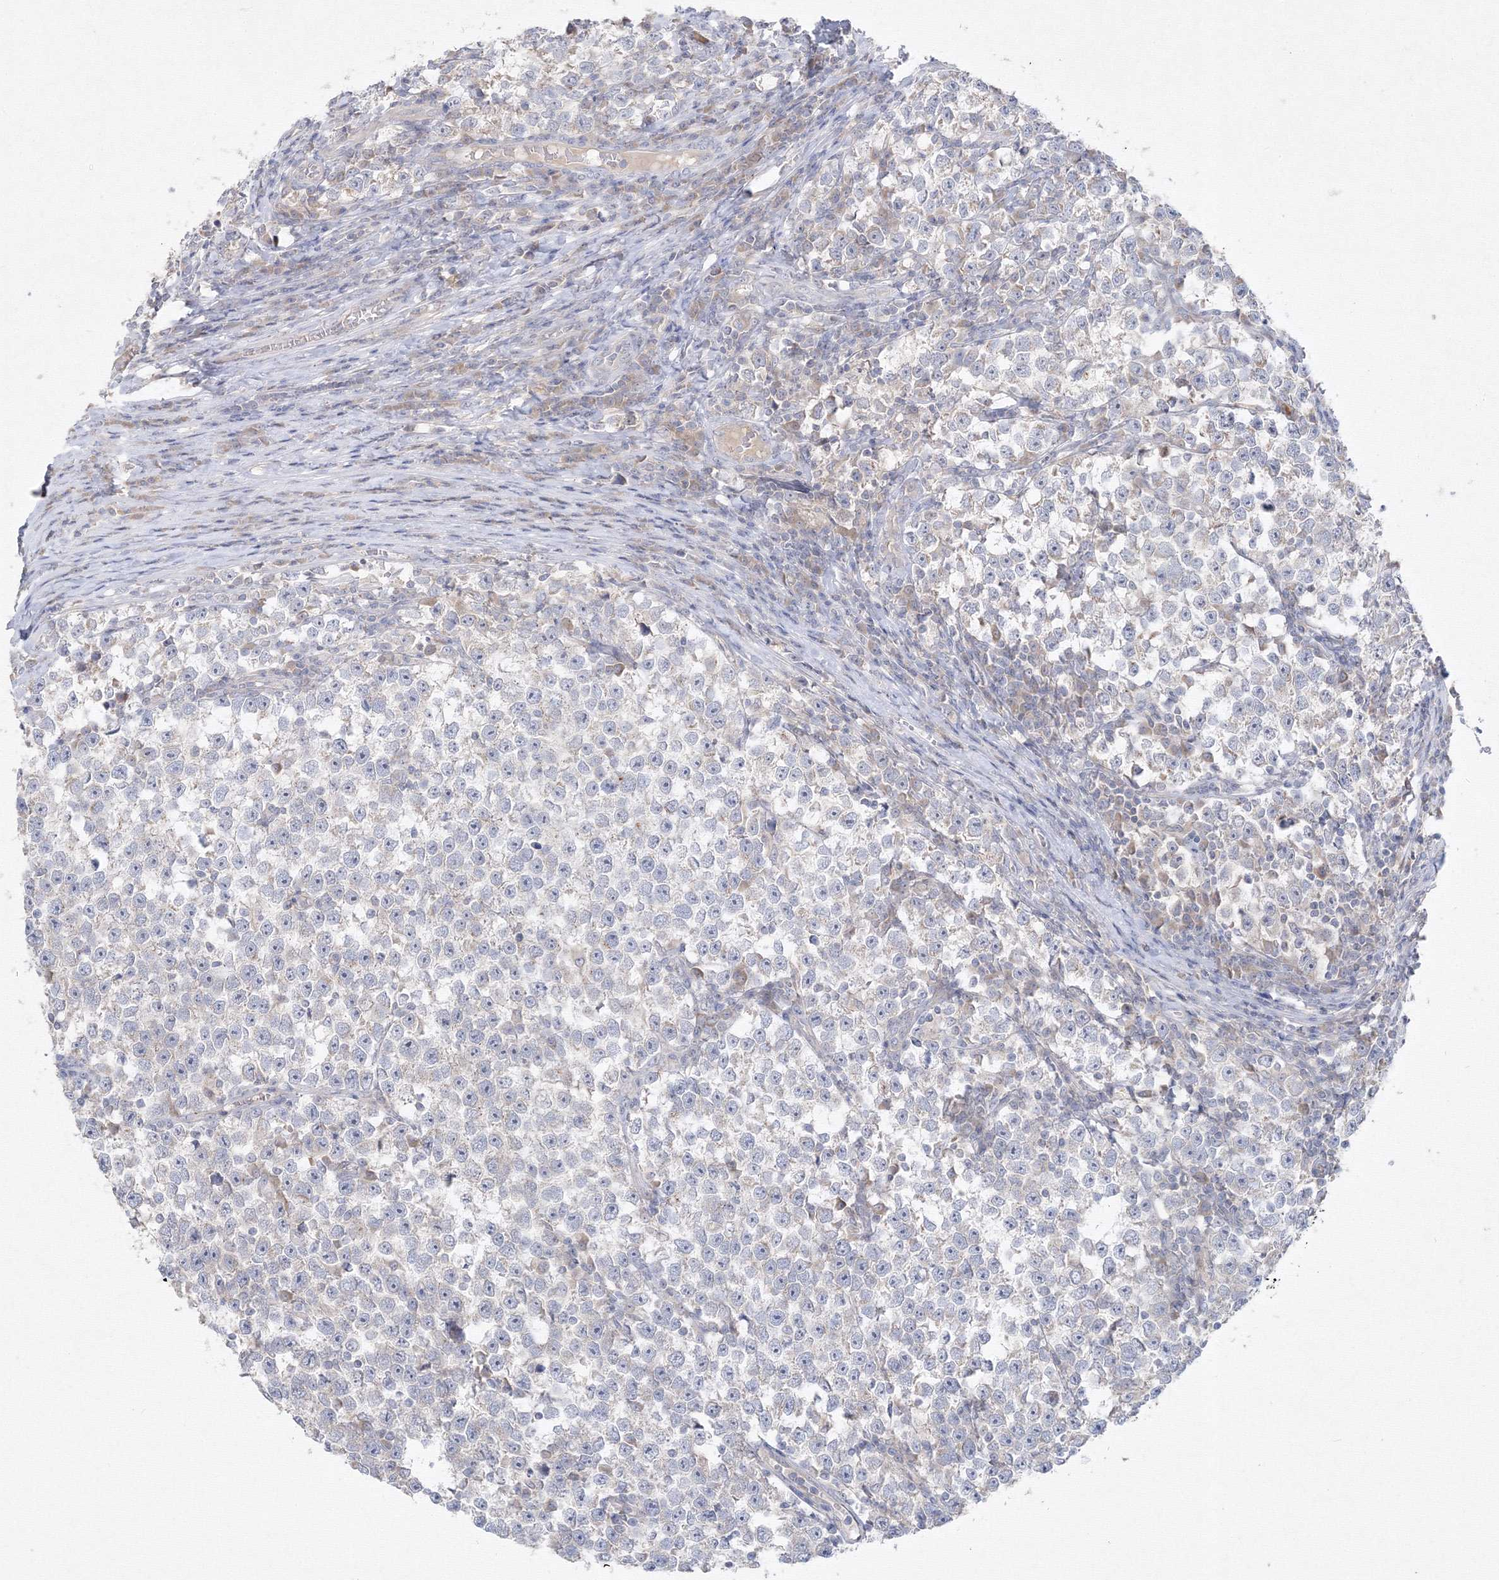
{"staining": {"intensity": "negative", "quantity": "none", "location": "none"}, "tissue": "testis cancer", "cell_type": "Tumor cells", "image_type": "cancer", "snomed": [{"axis": "morphology", "description": "Normal tissue, NOS"}, {"axis": "morphology", "description": "Seminoma, NOS"}, {"axis": "topography", "description": "Testis"}], "caption": "Testis seminoma was stained to show a protein in brown. There is no significant expression in tumor cells.", "gene": "FBXL8", "patient": {"sex": "male", "age": 43}}